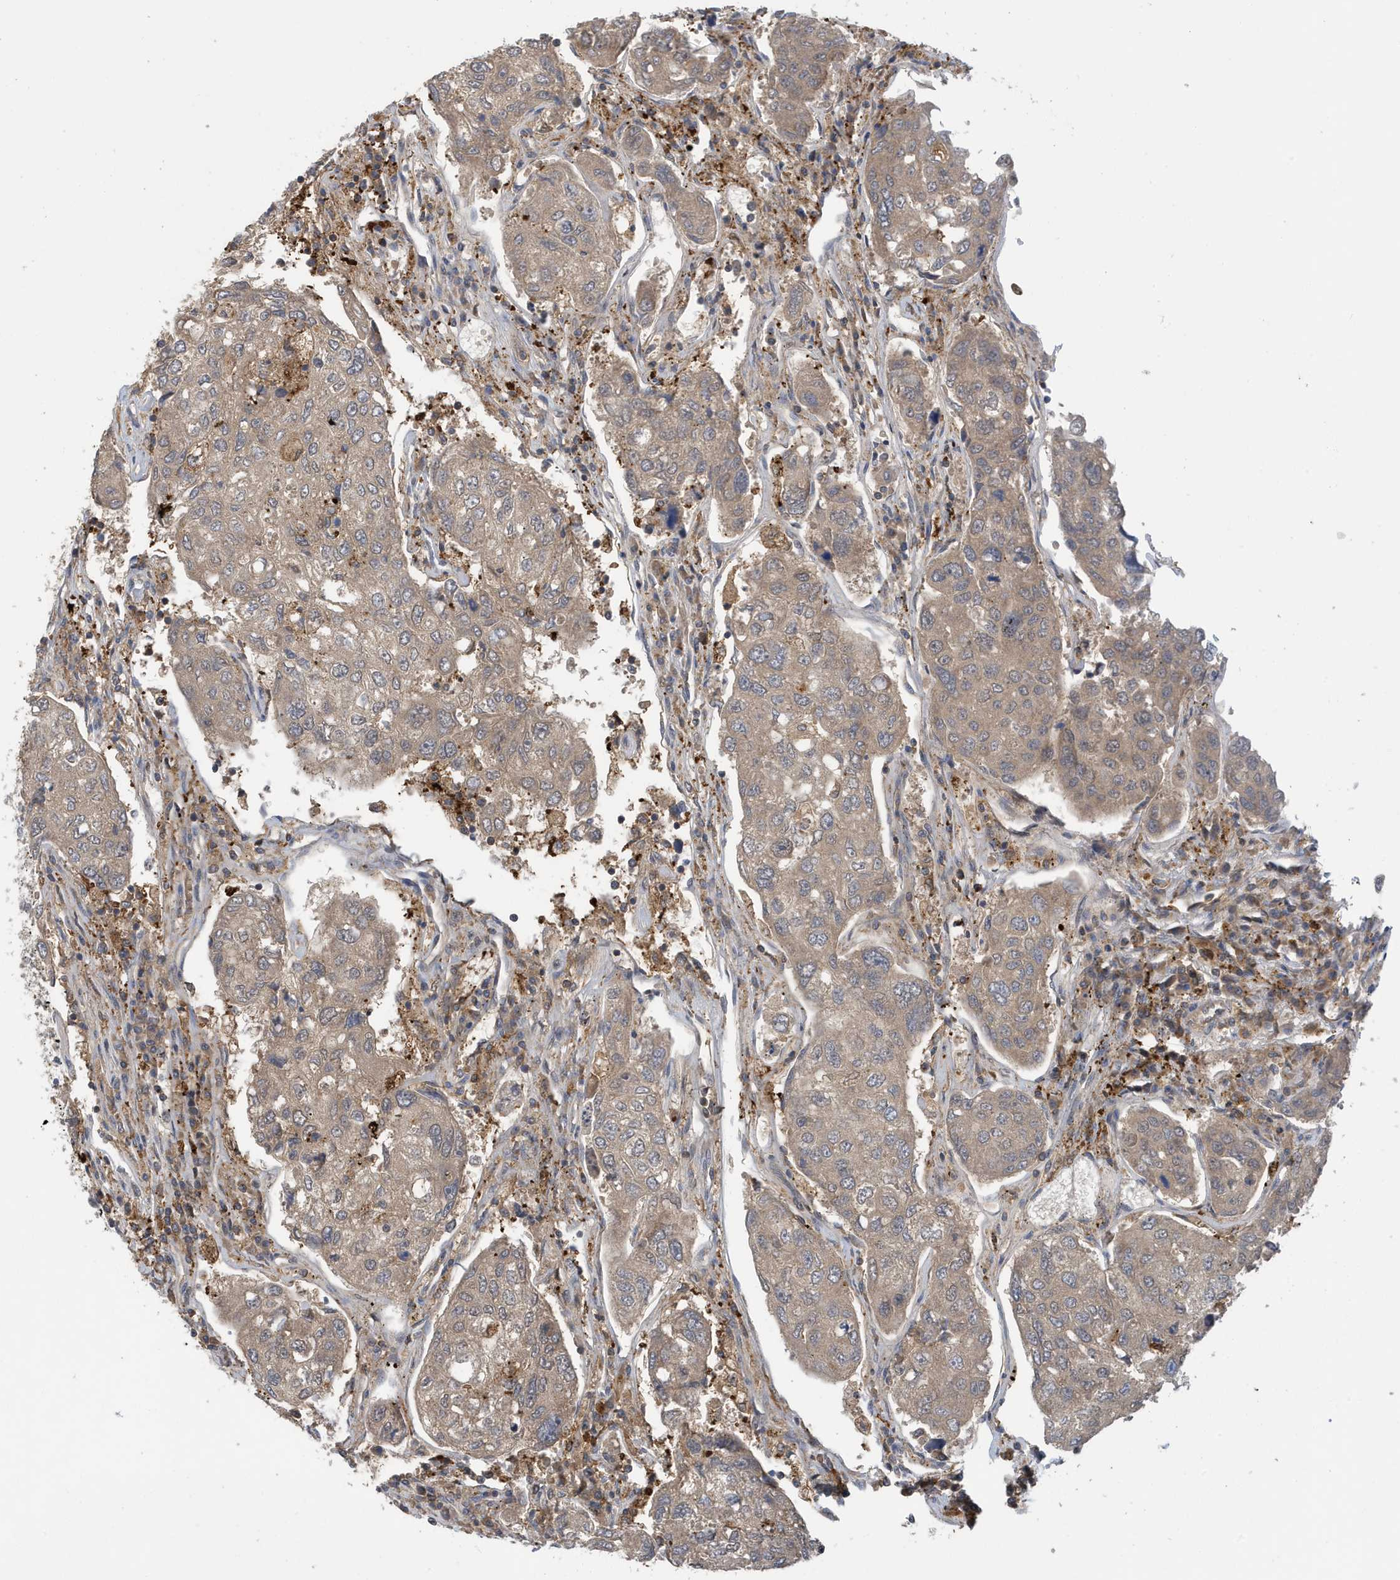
{"staining": {"intensity": "weak", "quantity": "25%-75%", "location": "cytoplasmic/membranous"}, "tissue": "urothelial cancer", "cell_type": "Tumor cells", "image_type": "cancer", "snomed": [{"axis": "morphology", "description": "Urothelial carcinoma, High grade"}, {"axis": "topography", "description": "Lymph node"}, {"axis": "topography", "description": "Urinary bladder"}], "caption": "Immunohistochemistry of urothelial cancer reveals low levels of weak cytoplasmic/membranous expression in about 25%-75% of tumor cells. (DAB (3,3'-diaminobenzidine) = brown stain, brightfield microscopy at high magnification).", "gene": "NSUN3", "patient": {"sex": "male", "age": 51}}